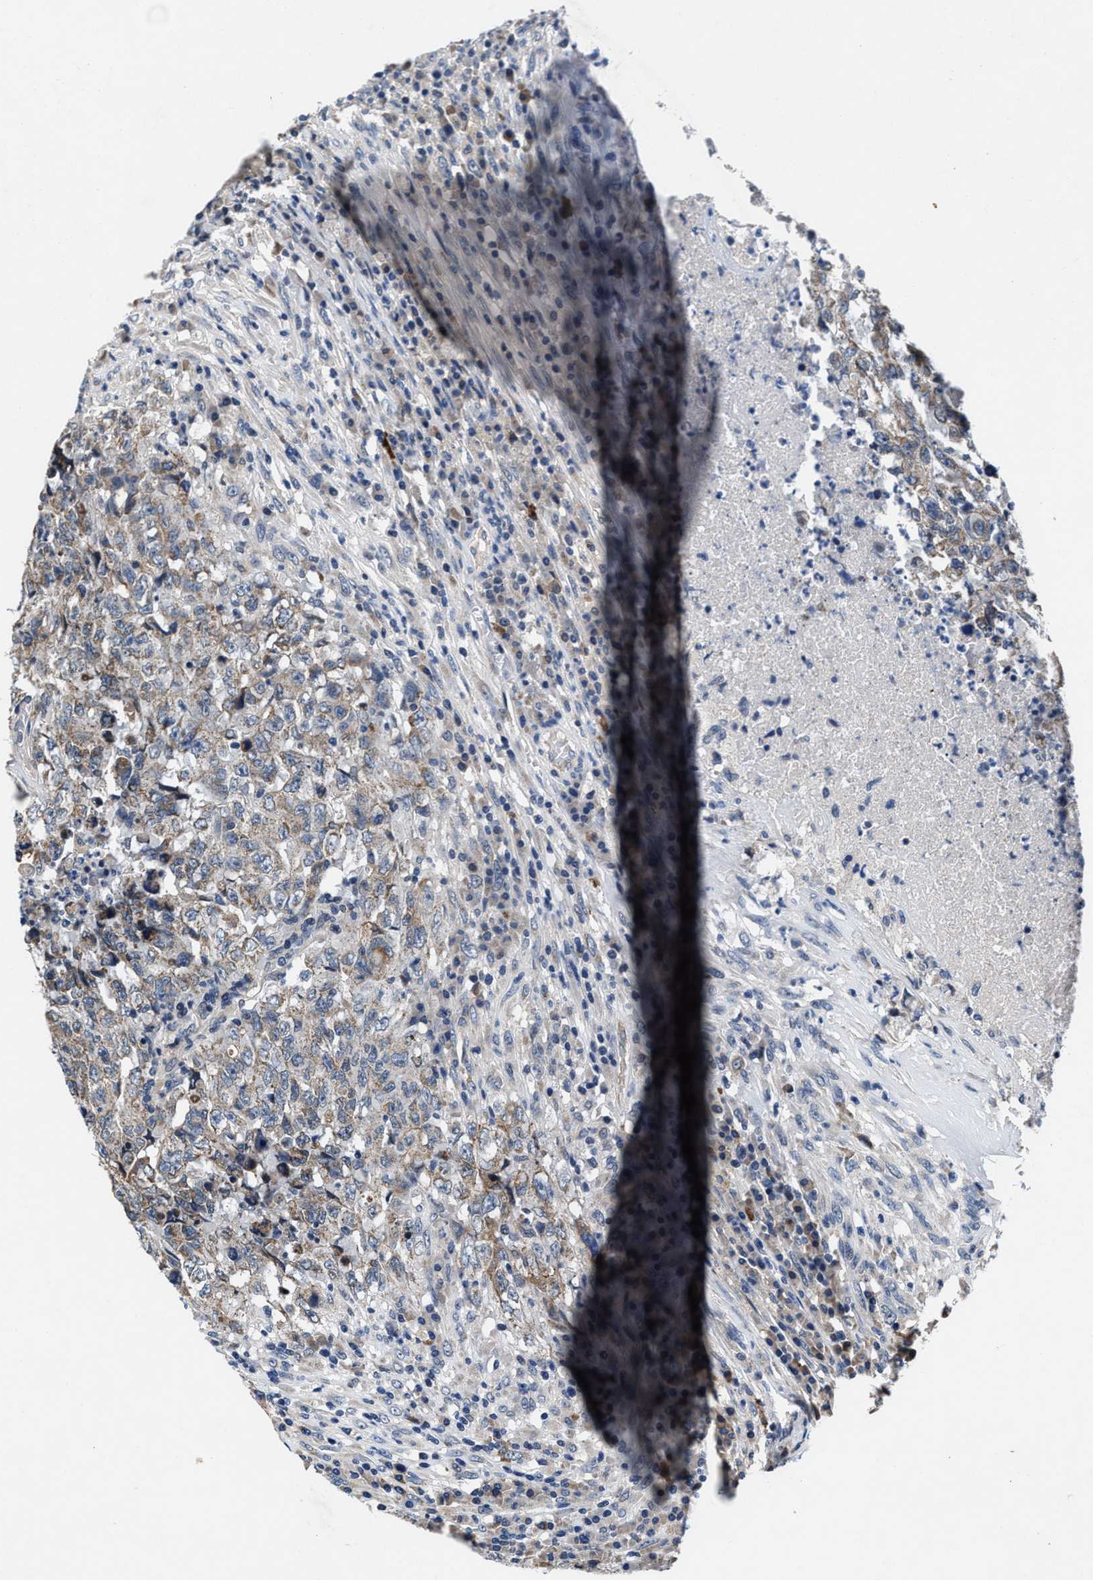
{"staining": {"intensity": "weak", "quantity": ">75%", "location": "cytoplasmic/membranous"}, "tissue": "testis cancer", "cell_type": "Tumor cells", "image_type": "cancer", "snomed": [{"axis": "morphology", "description": "Necrosis, NOS"}, {"axis": "morphology", "description": "Carcinoma, Embryonal, NOS"}, {"axis": "topography", "description": "Testis"}], "caption": "This is an image of IHC staining of testis cancer (embryonal carcinoma), which shows weak positivity in the cytoplasmic/membranous of tumor cells.", "gene": "TMEM53", "patient": {"sex": "male", "age": 19}}